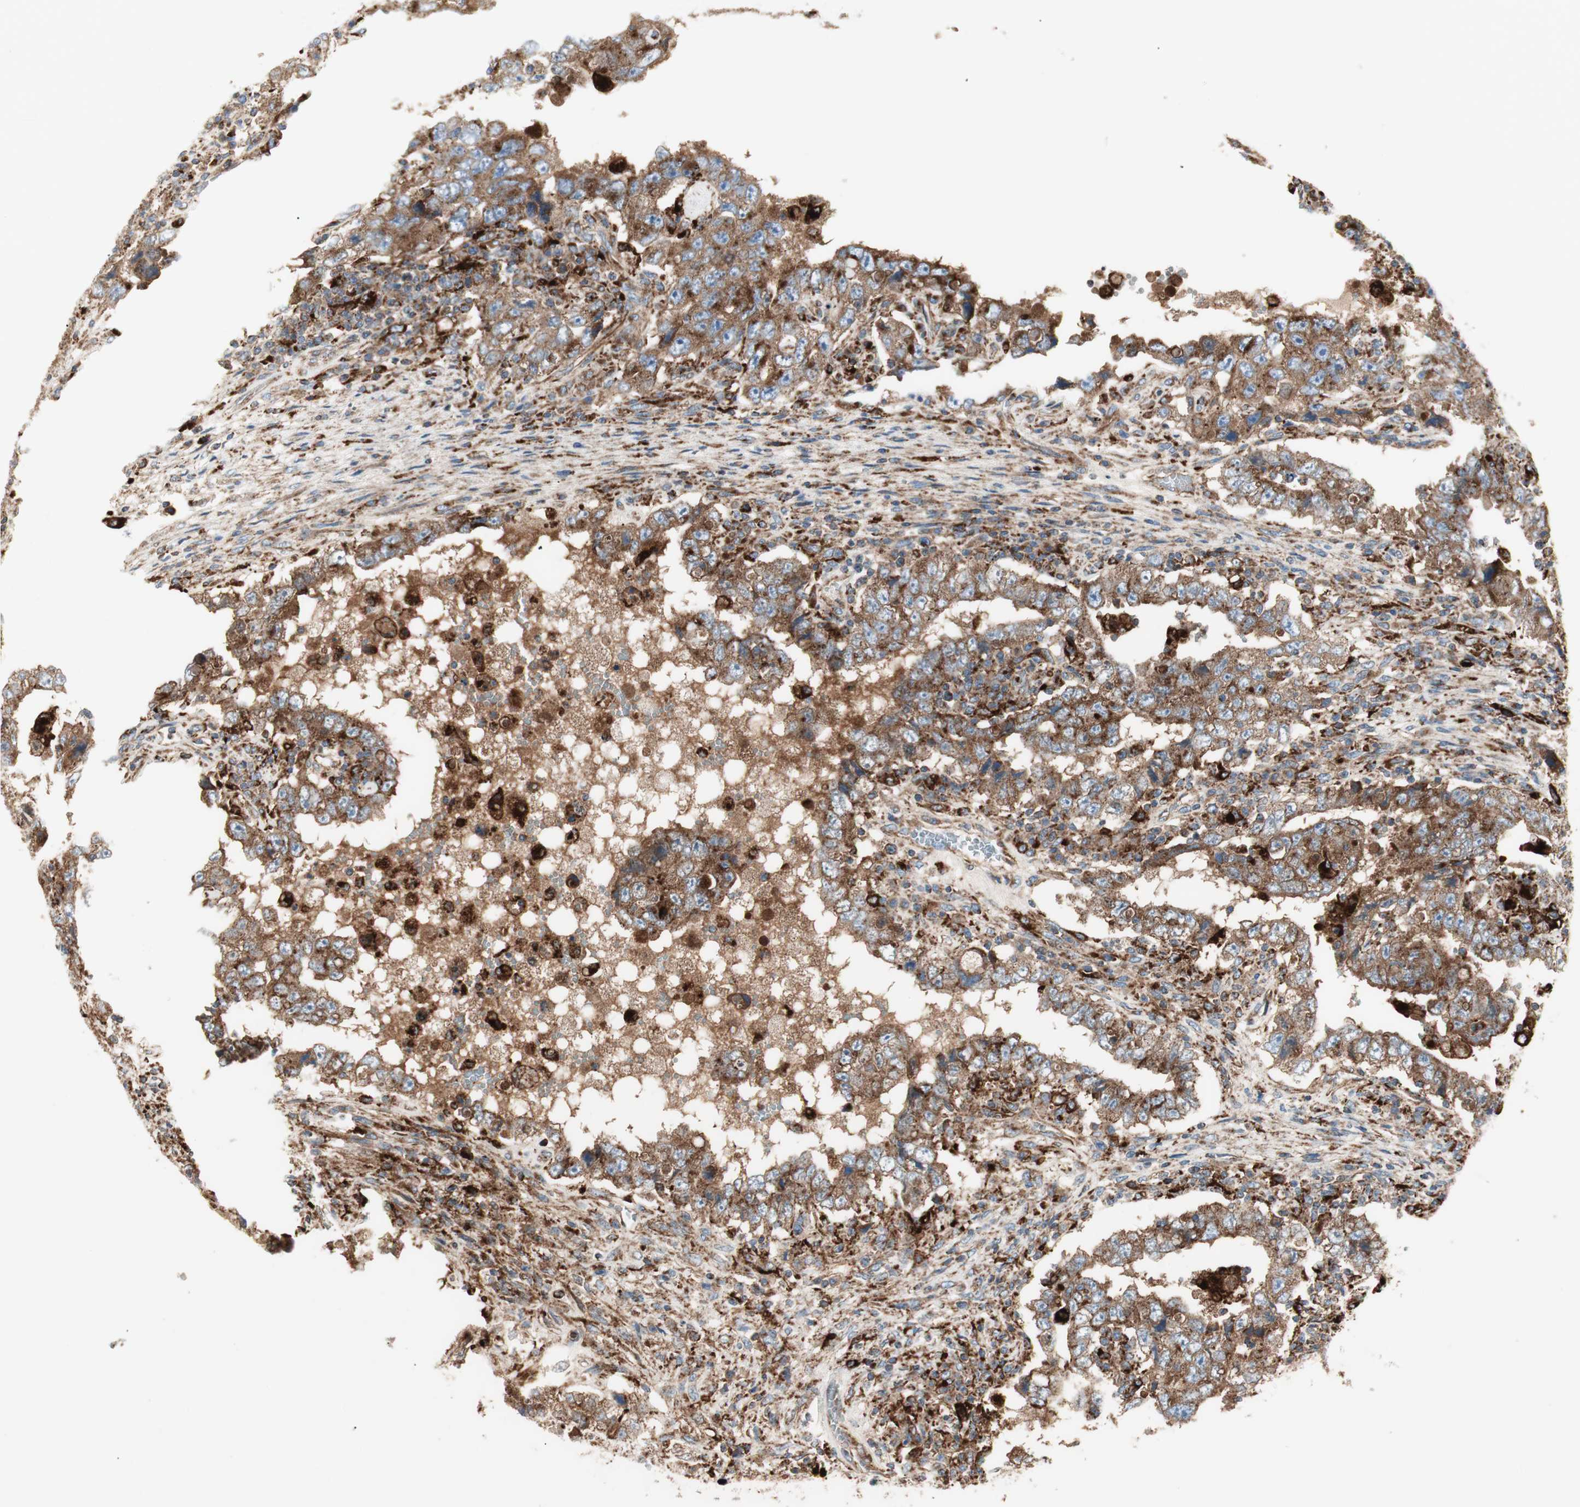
{"staining": {"intensity": "moderate", "quantity": ">75%", "location": "cytoplasmic/membranous"}, "tissue": "testis cancer", "cell_type": "Tumor cells", "image_type": "cancer", "snomed": [{"axis": "morphology", "description": "Carcinoma, Embryonal, NOS"}, {"axis": "topography", "description": "Testis"}], "caption": "Immunohistochemistry (DAB) staining of embryonal carcinoma (testis) exhibits moderate cytoplasmic/membranous protein expression in about >75% of tumor cells.", "gene": "ATP6V1G1", "patient": {"sex": "male", "age": 26}}